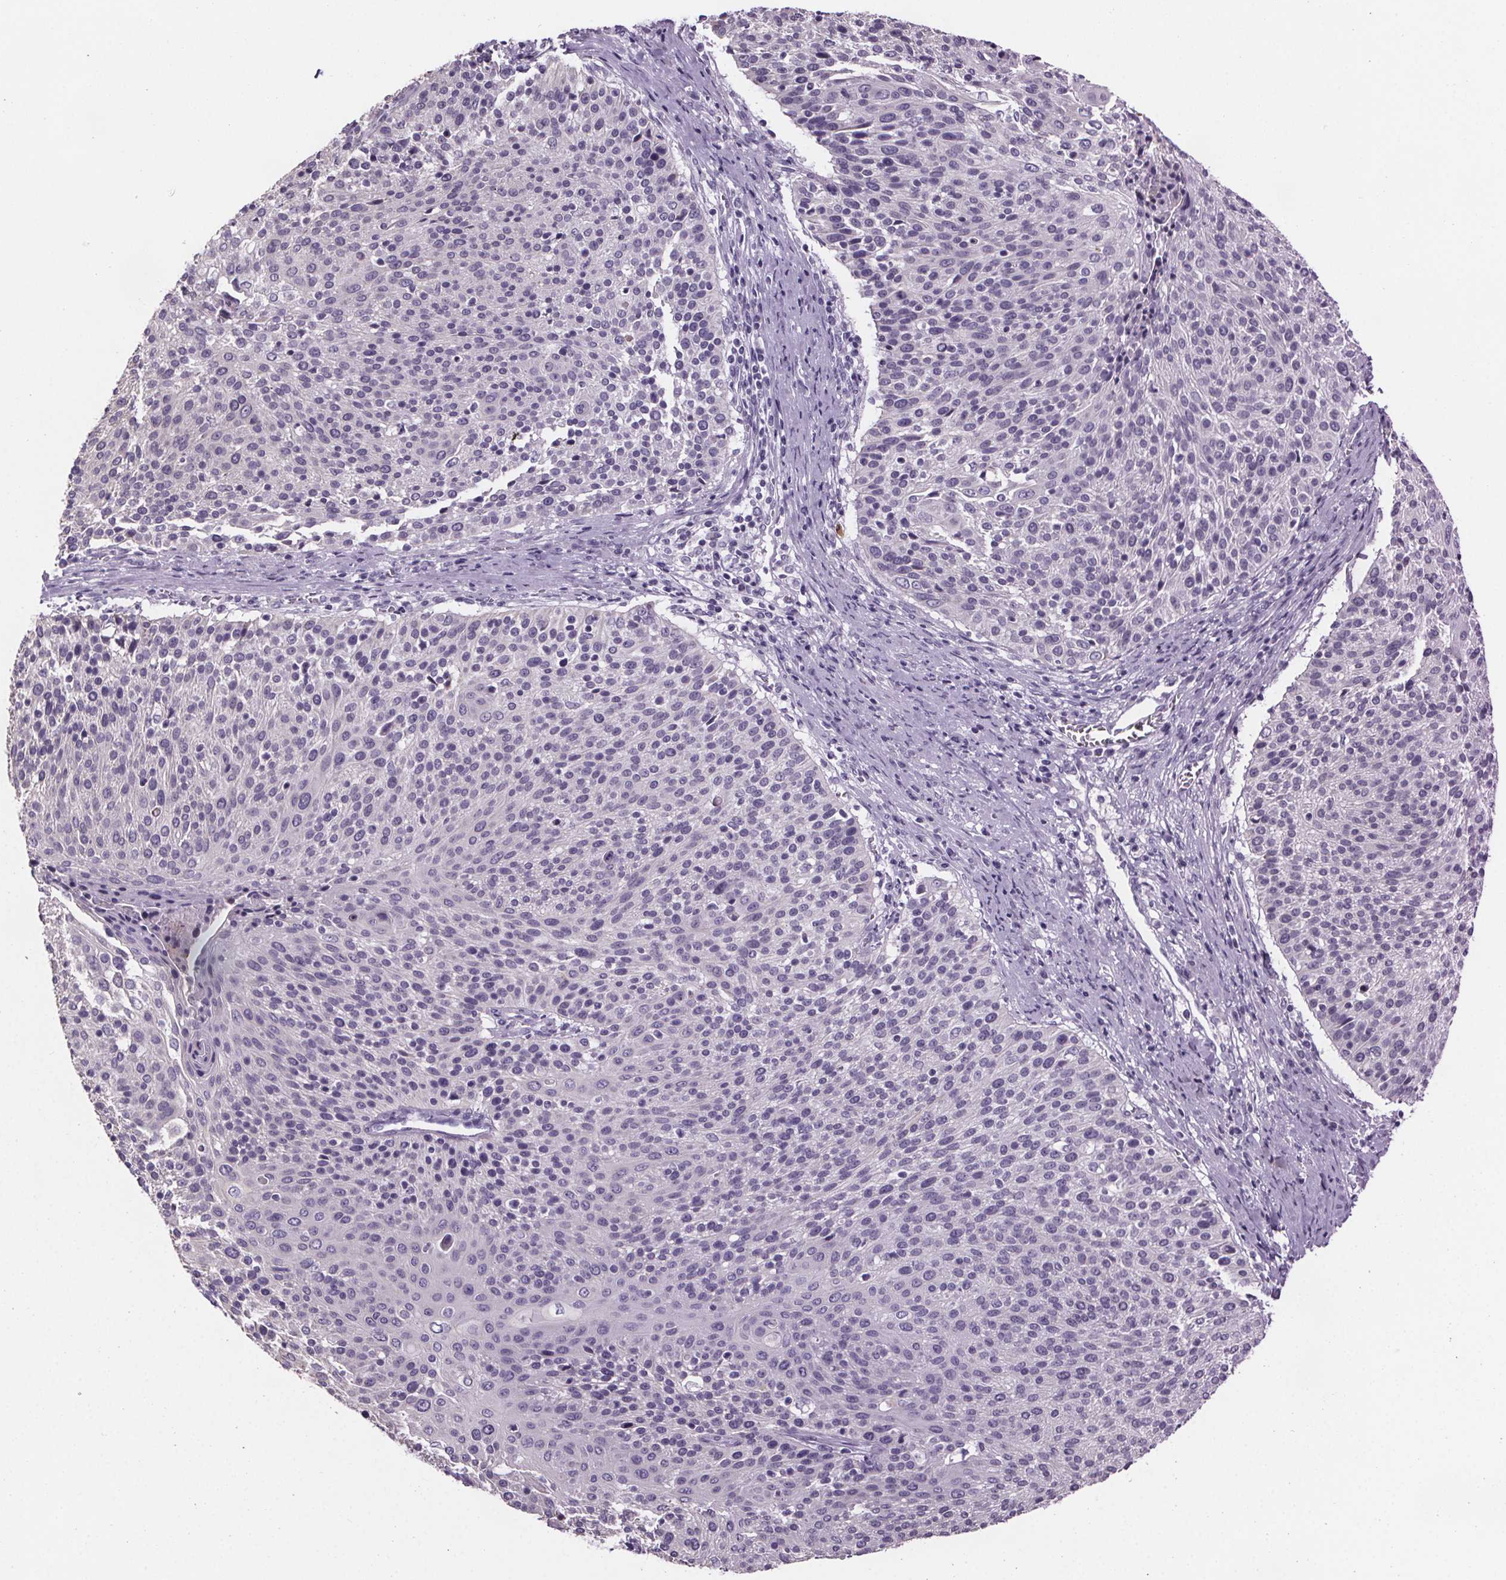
{"staining": {"intensity": "negative", "quantity": "none", "location": "none"}, "tissue": "cervical cancer", "cell_type": "Tumor cells", "image_type": "cancer", "snomed": [{"axis": "morphology", "description": "Squamous cell carcinoma, NOS"}, {"axis": "topography", "description": "Cervix"}], "caption": "High magnification brightfield microscopy of cervical cancer (squamous cell carcinoma) stained with DAB (brown) and counterstained with hematoxylin (blue): tumor cells show no significant positivity.", "gene": "CUBN", "patient": {"sex": "female", "age": 31}}